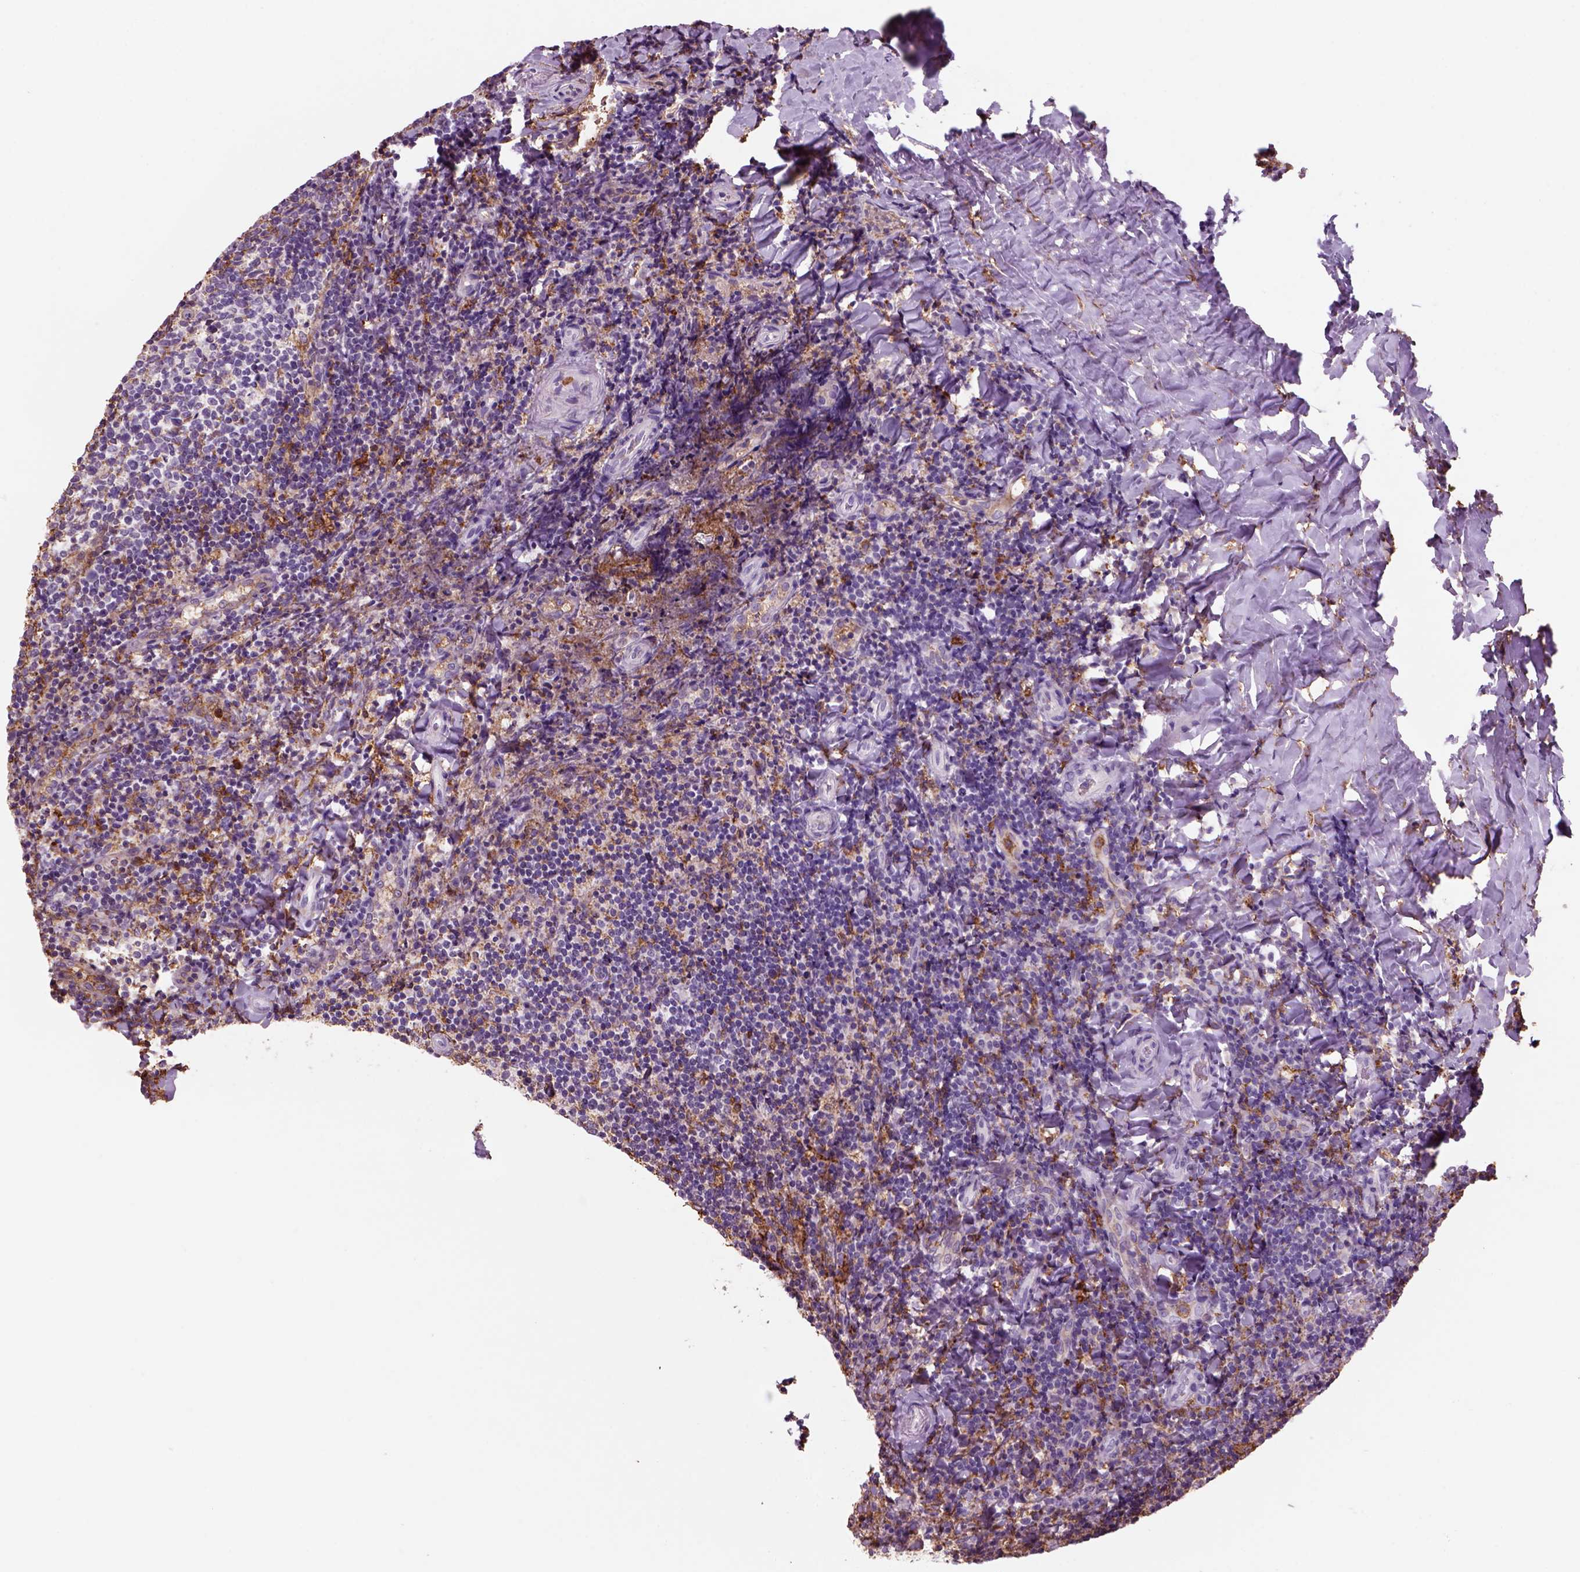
{"staining": {"intensity": "strong", "quantity": "<25%", "location": "cytoplasmic/membranous"}, "tissue": "tonsil", "cell_type": "Germinal center cells", "image_type": "normal", "snomed": [{"axis": "morphology", "description": "Normal tissue, NOS"}, {"axis": "topography", "description": "Tonsil"}], "caption": "There is medium levels of strong cytoplasmic/membranous expression in germinal center cells of benign tonsil, as demonstrated by immunohistochemical staining (brown color).", "gene": "CD14", "patient": {"sex": "female", "age": 10}}